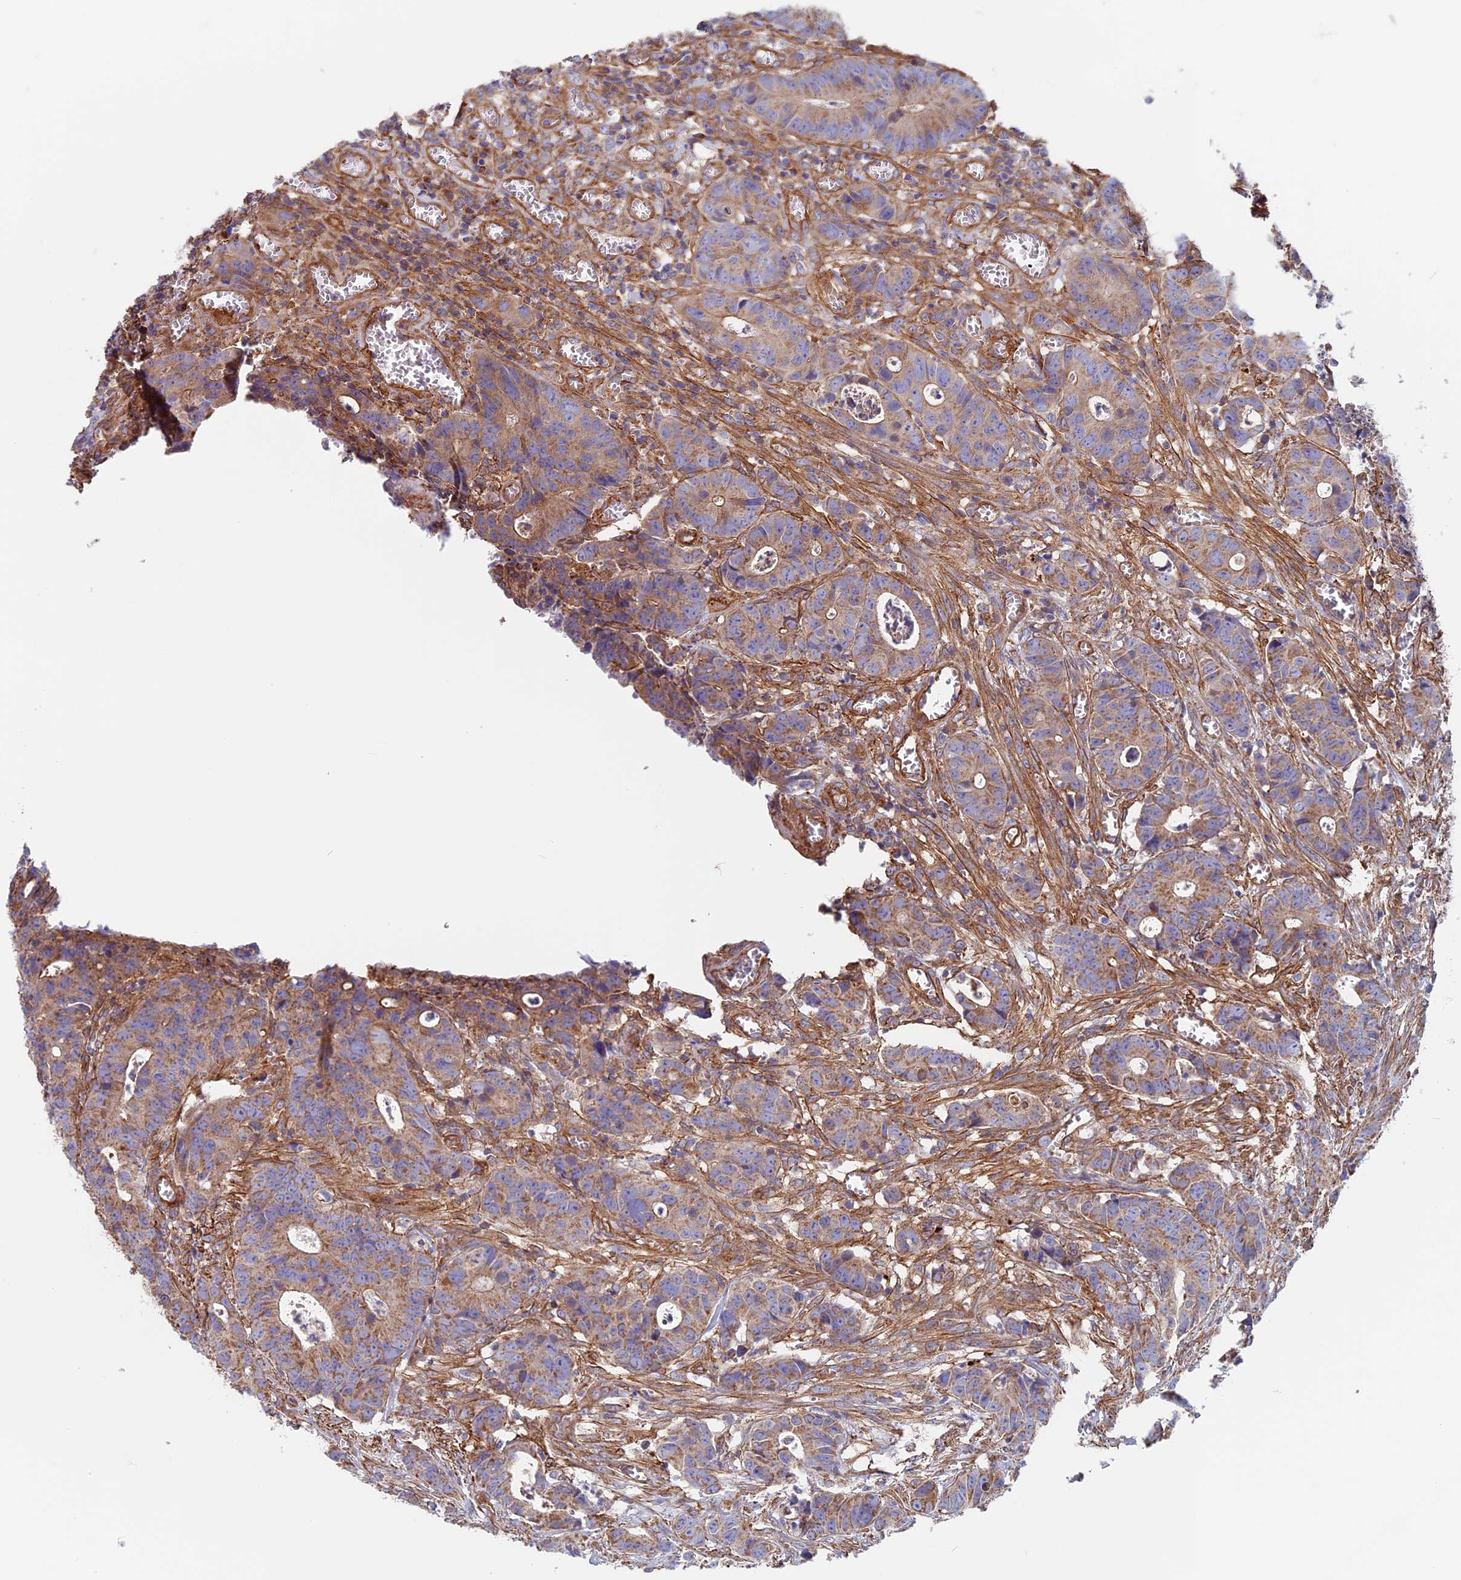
{"staining": {"intensity": "moderate", "quantity": "25%-75%", "location": "cytoplasmic/membranous"}, "tissue": "colorectal cancer", "cell_type": "Tumor cells", "image_type": "cancer", "snomed": [{"axis": "morphology", "description": "Adenocarcinoma, NOS"}, {"axis": "topography", "description": "Colon"}], "caption": "A photomicrograph showing moderate cytoplasmic/membranous staining in about 25%-75% of tumor cells in adenocarcinoma (colorectal), as visualized by brown immunohistochemical staining.", "gene": "DDA1", "patient": {"sex": "female", "age": 57}}